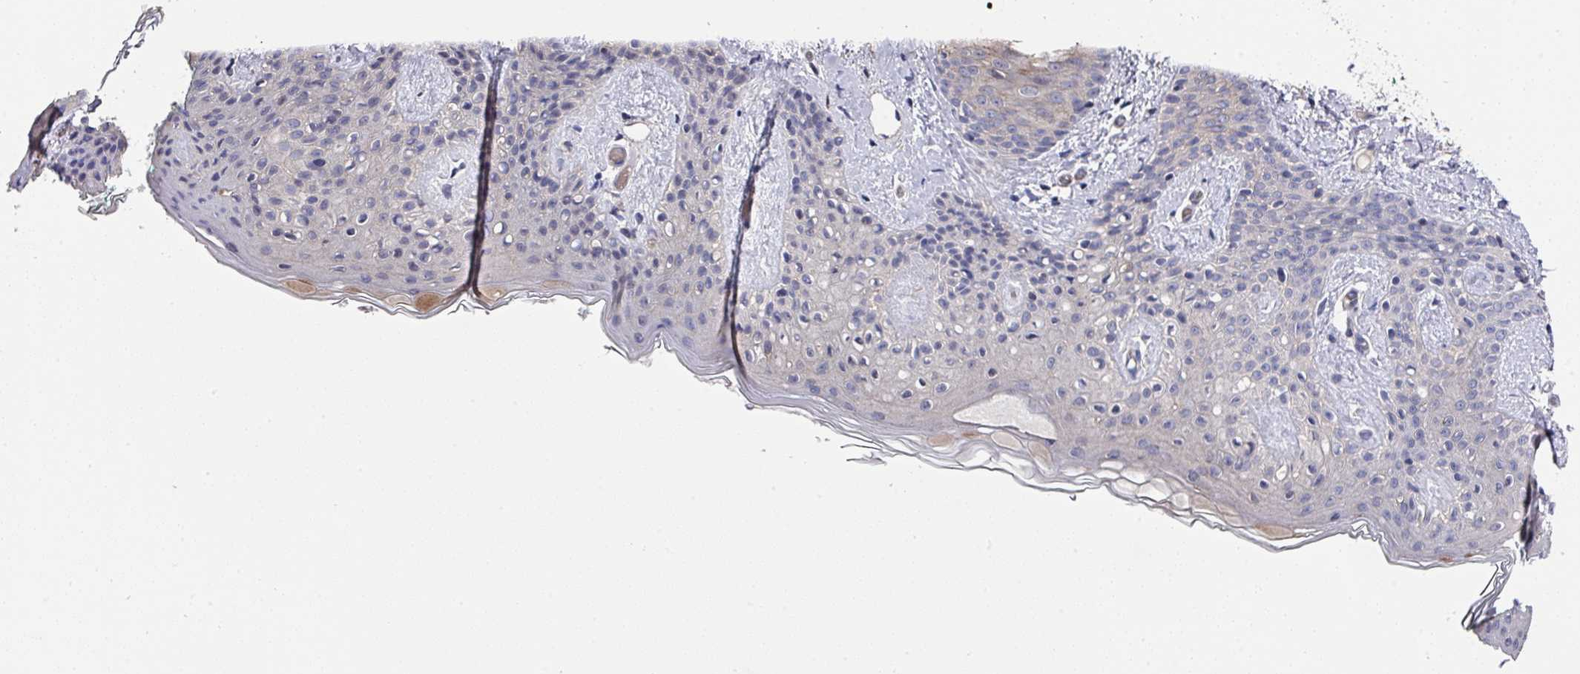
{"staining": {"intensity": "negative", "quantity": "none", "location": "none"}, "tissue": "skin", "cell_type": "Fibroblasts", "image_type": "normal", "snomed": [{"axis": "morphology", "description": "Normal tissue, NOS"}, {"axis": "topography", "description": "Skin"}], "caption": "Human skin stained for a protein using IHC exhibits no expression in fibroblasts.", "gene": "PRR5", "patient": {"sex": "male", "age": 16}}